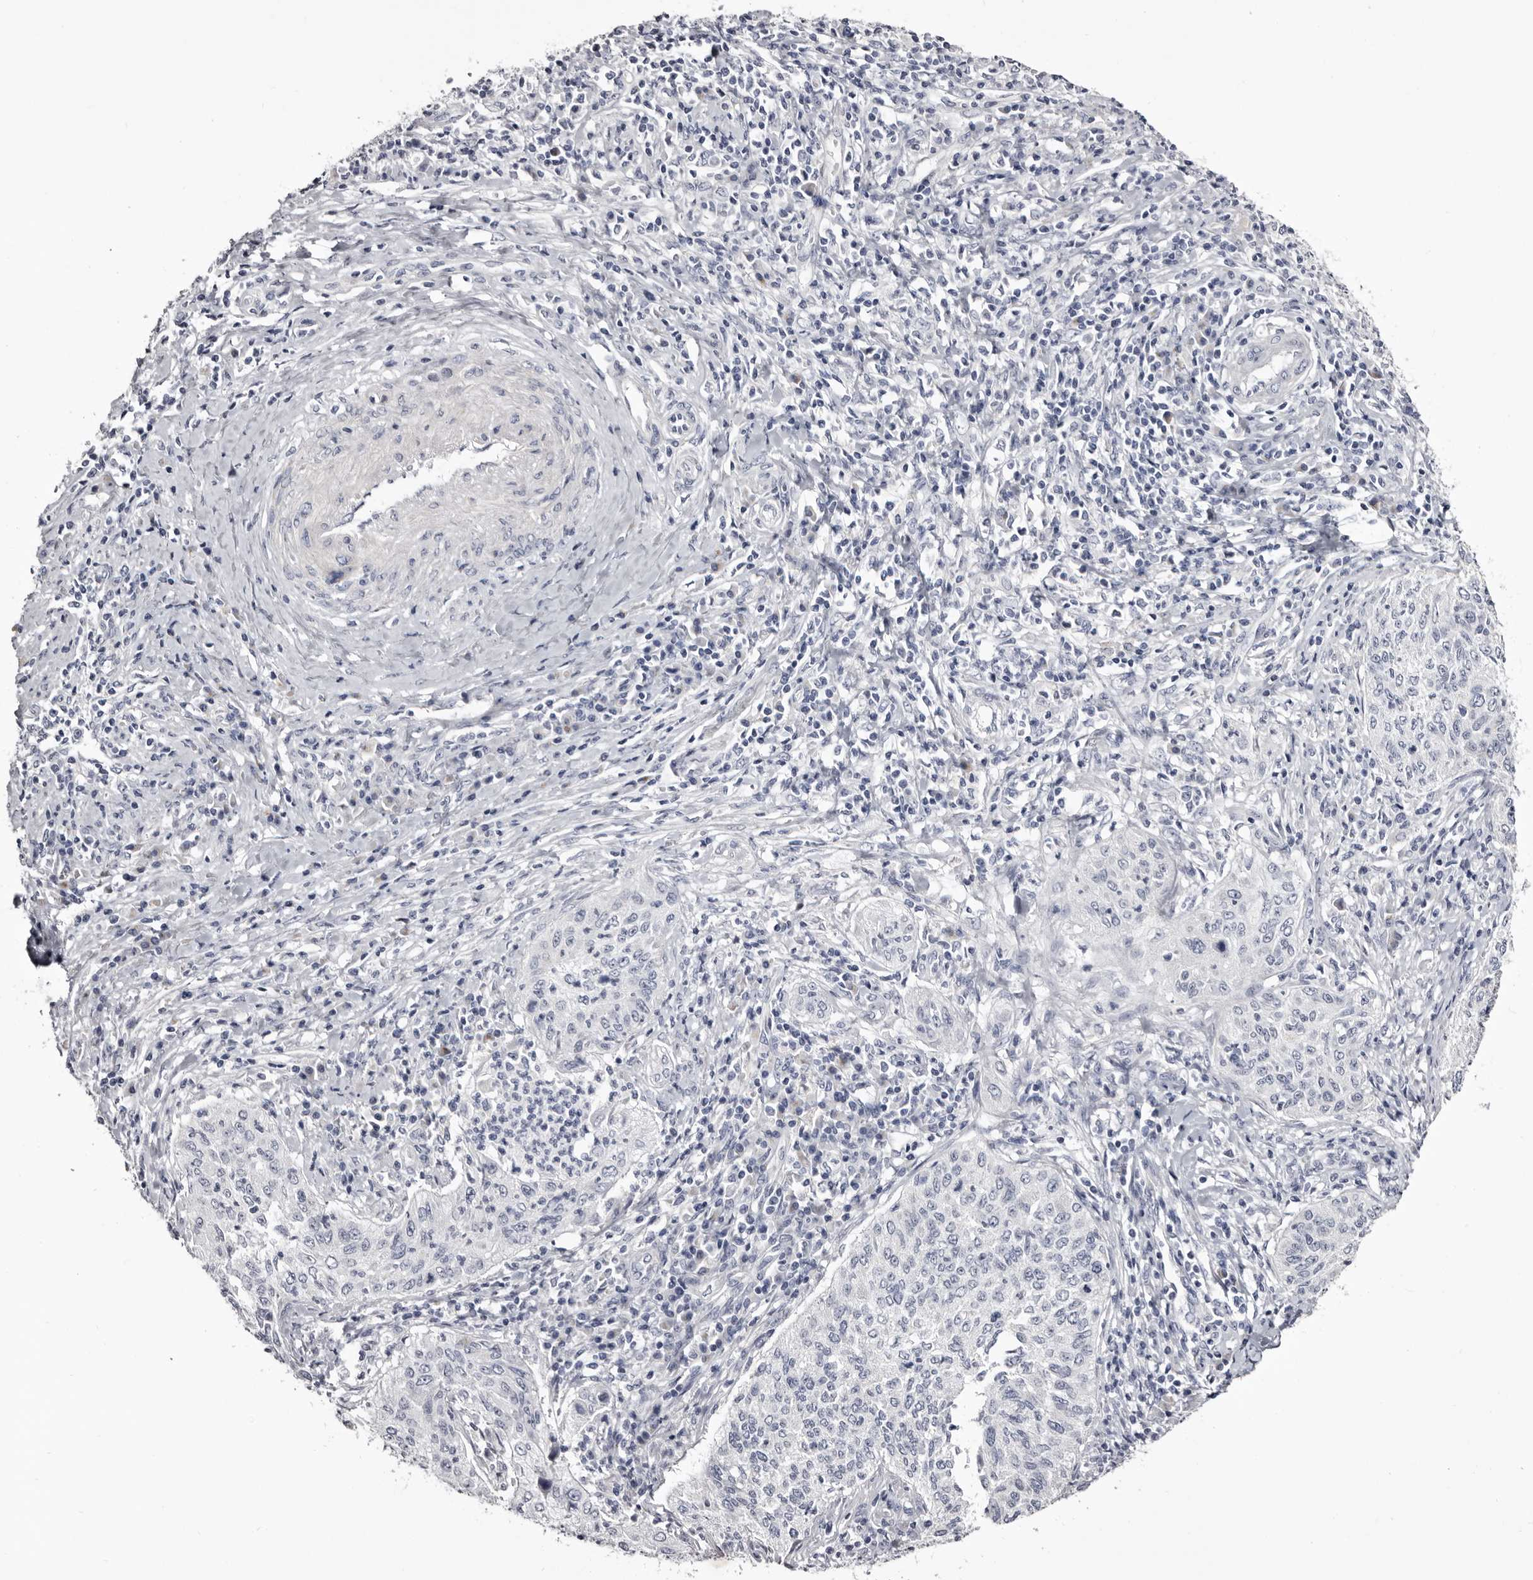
{"staining": {"intensity": "negative", "quantity": "none", "location": "none"}, "tissue": "cervical cancer", "cell_type": "Tumor cells", "image_type": "cancer", "snomed": [{"axis": "morphology", "description": "Squamous cell carcinoma, NOS"}, {"axis": "topography", "description": "Cervix"}], "caption": "There is no significant expression in tumor cells of cervical cancer. The staining is performed using DAB brown chromogen with nuclei counter-stained in using hematoxylin.", "gene": "CASQ1", "patient": {"sex": "female", "age": 30}}